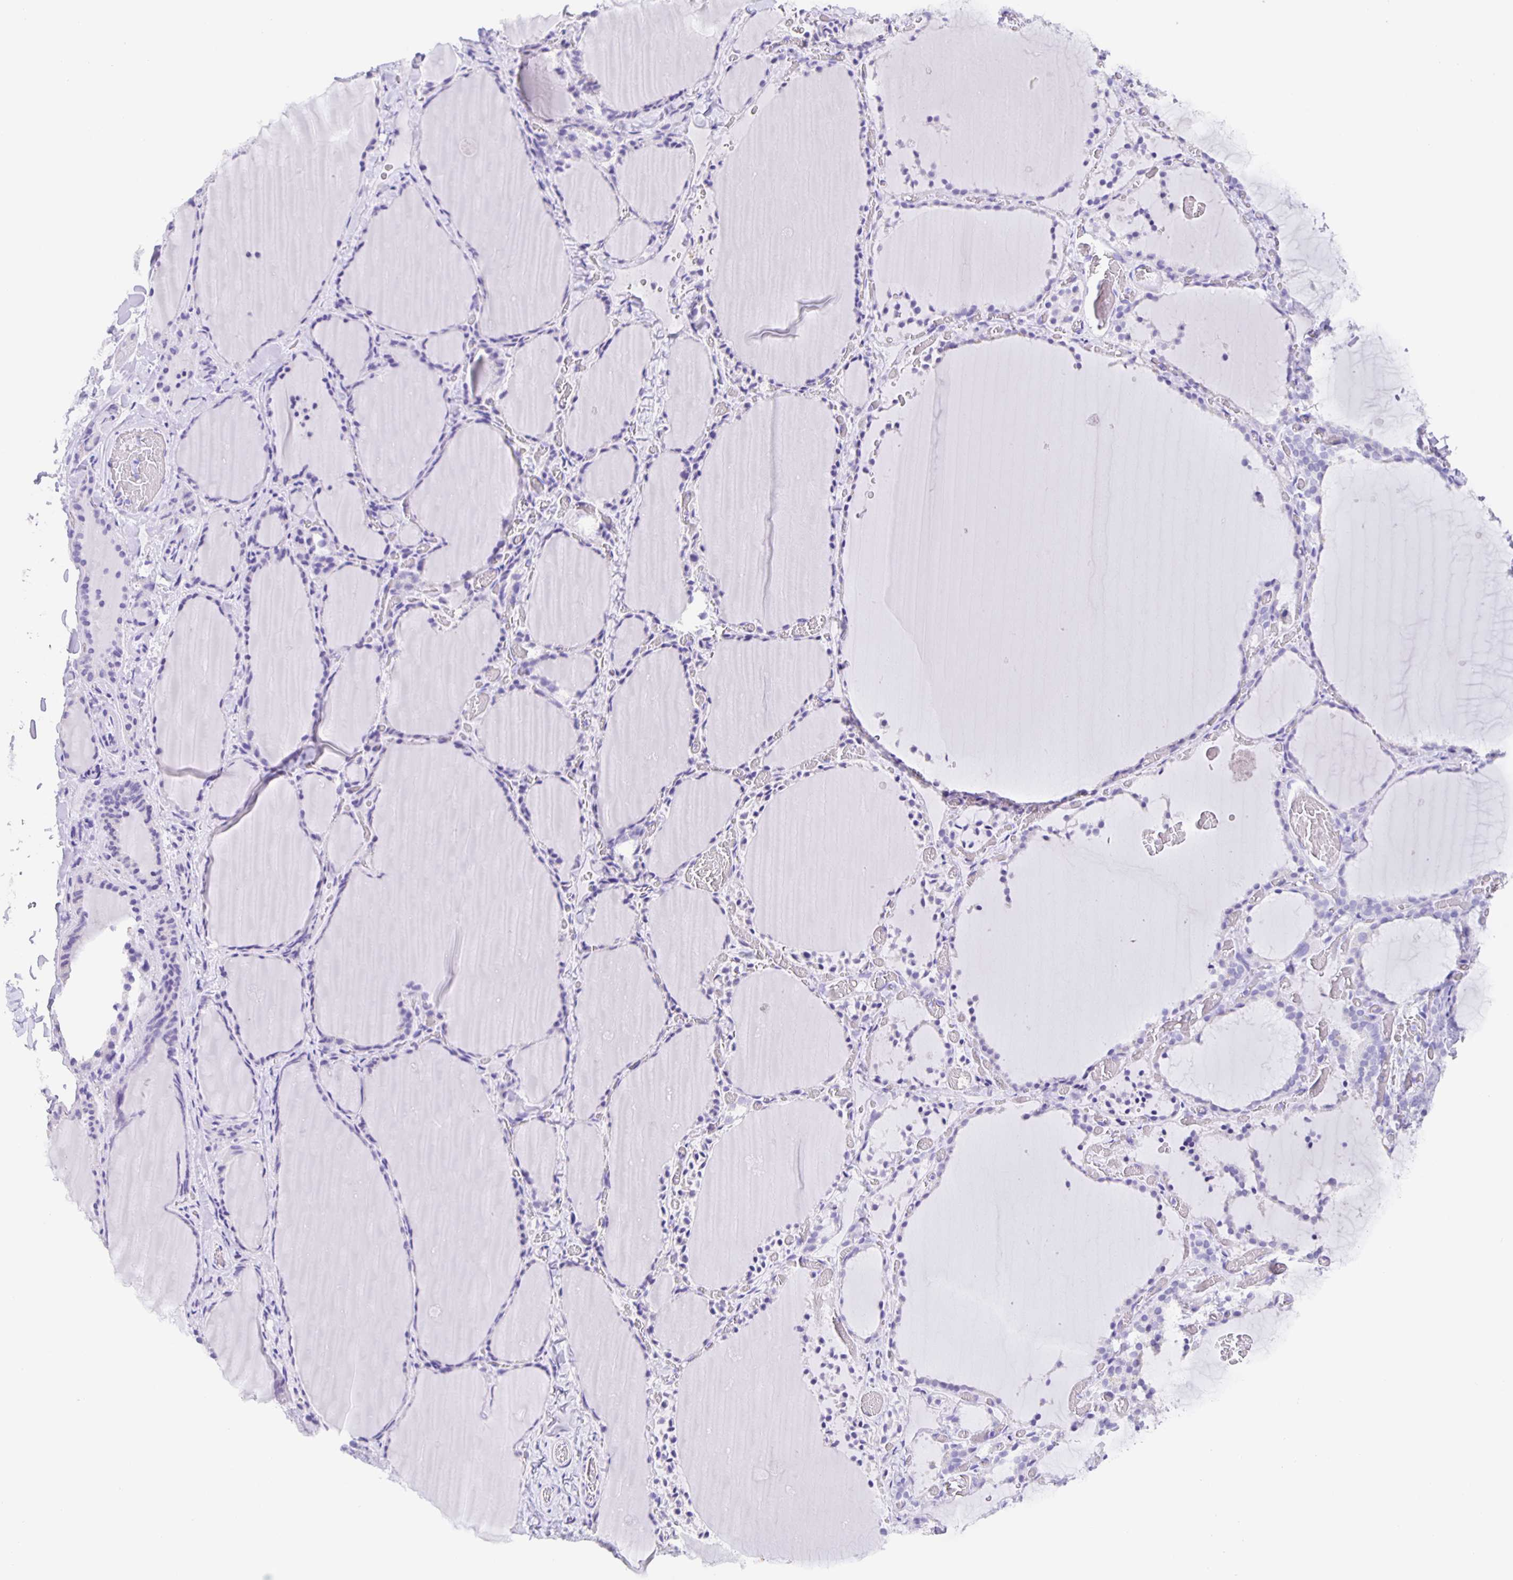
{"staining": {"intensity": "negative", "quantity": "none", "location": "none"}, "tissue": "thyroid gland", "cell_type": "Glandular cells", "image_type": "normal", "snomed": [{"axis": "morphology", "description": "Normal tissue, NOS"}, {"axis": "topography", "description": "Thyroid gland"}], "caption": "A photomicrograph of thyroid gland stained for a protein exhibits no brown staining in glandular cells. (DAB (3,3'-diaminobenzidine) IHC with hematoxylin counter stain).", "gene": "GUCA2A", "patient": {"sex": "female", "age": 22}}